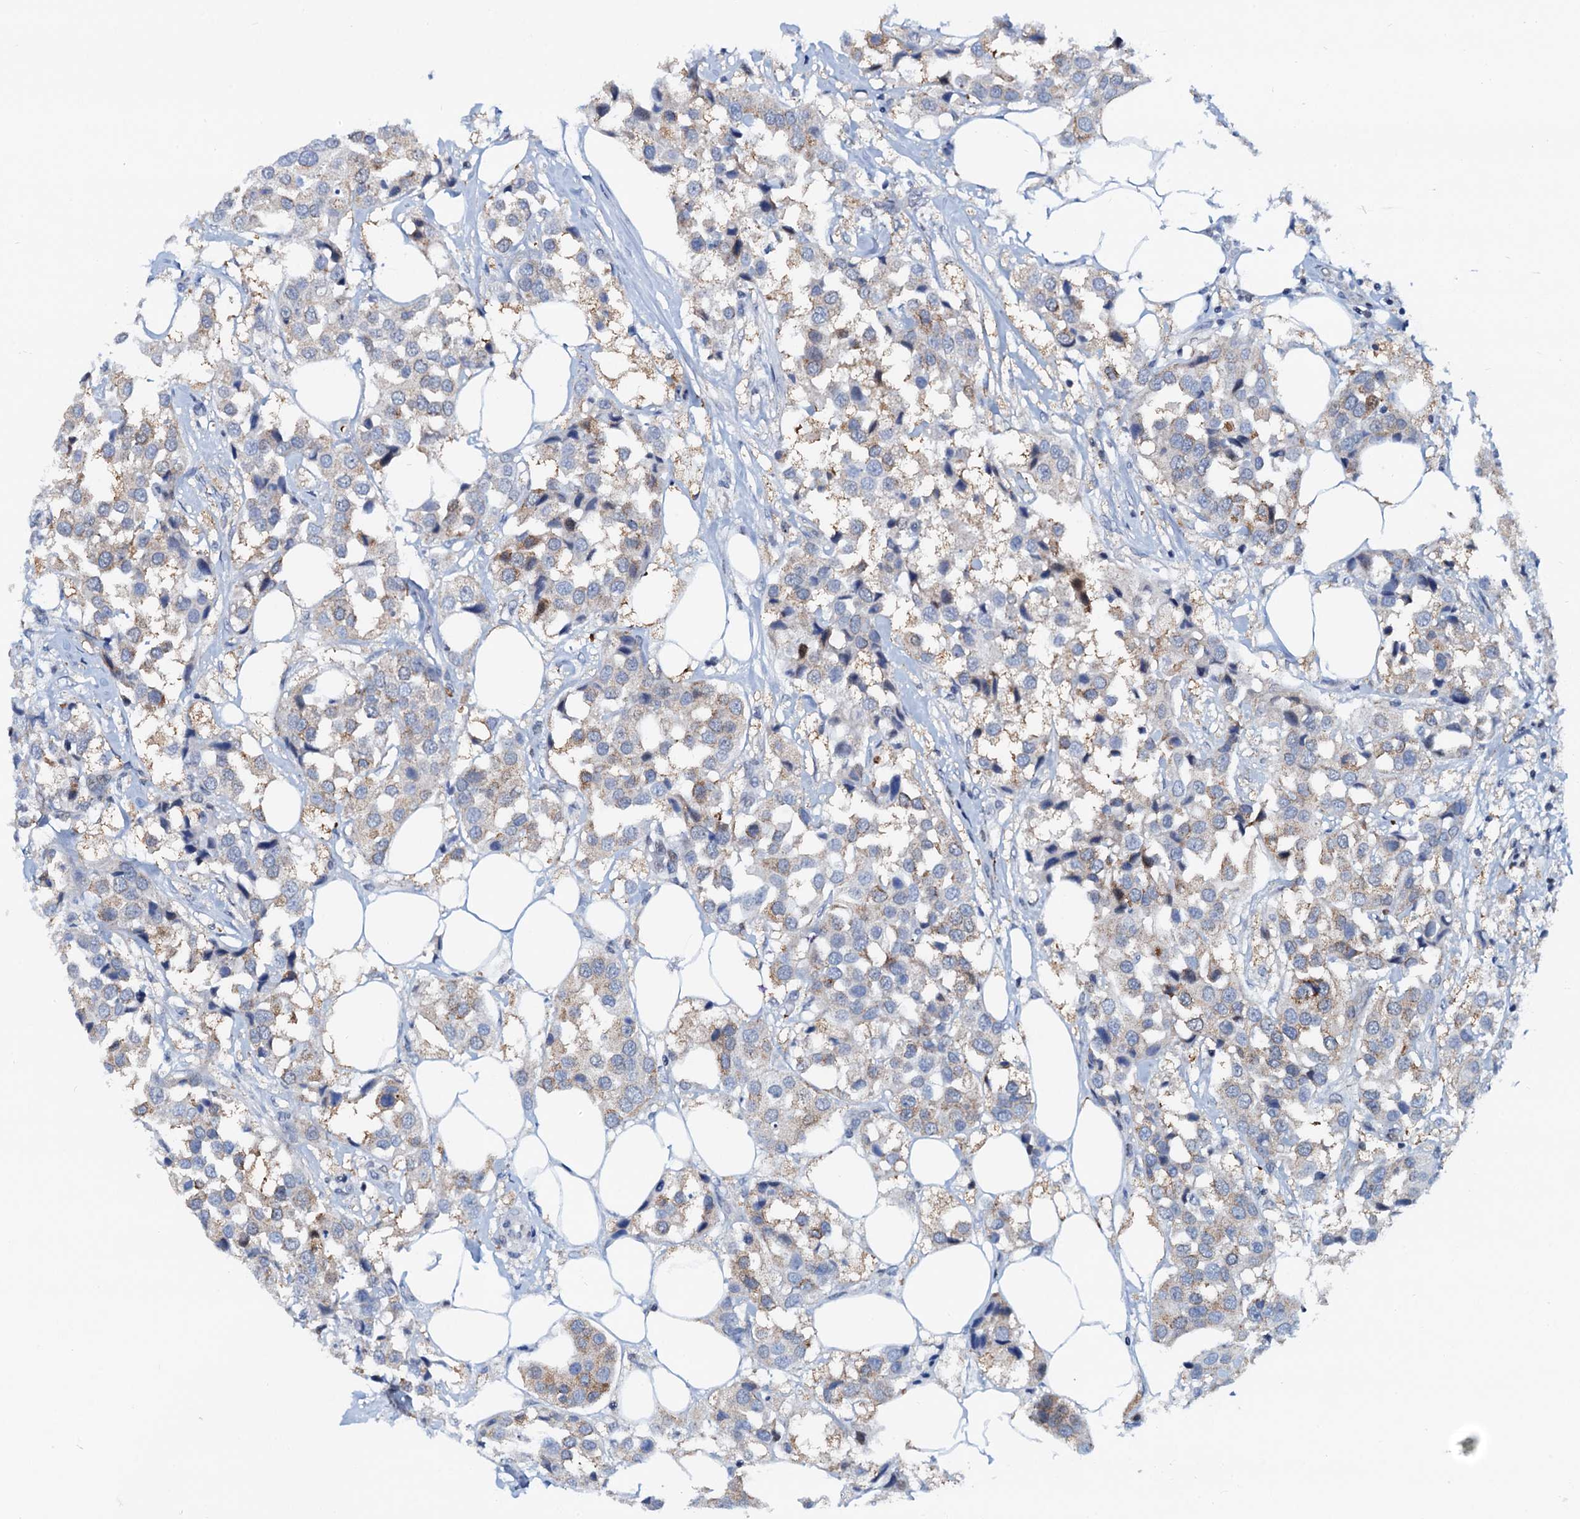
{"staining": {"intensity": "weak", "quantity": "25%-75%", "location": "cytoplasmic/membranous"}, "tissue": "breast cancer", "cell_type": "Tumor cells", "image_type": "cancer", "snomed": [{"axis": "morphology", "description": "Duct carcinoma"}, {"axis": "topography", "description": "Breast"}], "caption": "Brown immunohistochemical staining in human intraductal carcinoma (breast) demonstrates weak cytoplasmic/membranous positivity in about 25%-75% of tumor cells.", "gene": "PTGES3", "patient": {"sex": "female", "age": 80}}